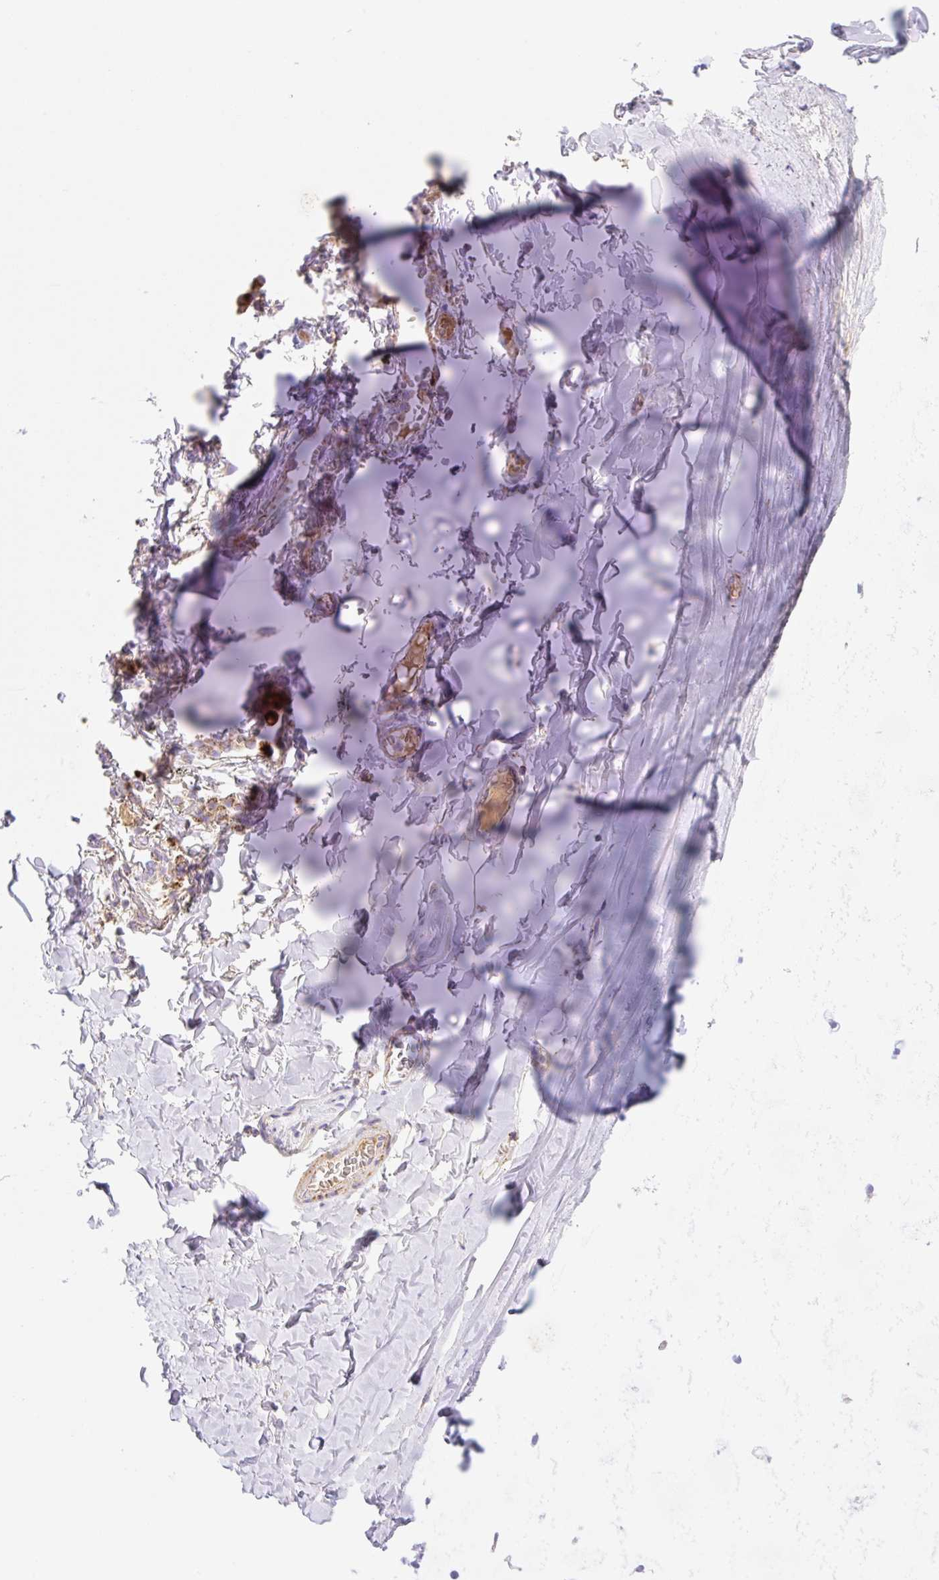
{"staining": {"intensity": "negative", "quantity": "none", "location": "none"}, "tissue": "adipose tissue", "cell_type": "Adipocytes", "image_type": "normal", "snomed": [{"axis": "morphology", "description": "Normal tissue, NOS"}, {"axis": "topography", "description": "Cartilage tissue"}, {"axis": "topography", "description": "Bronchus"}, {"axis": "topography", "description": "Peripheral nerve tissue"}], "caption": "DAB immunohistochemical staining of normal adipose tissue shows no significant expression in adipocytes. (Immunohistochemistry, brightfield microscopy, high magnification).", "gene": "ETNK2", "patient": {"sex": "female", "age": 59}}